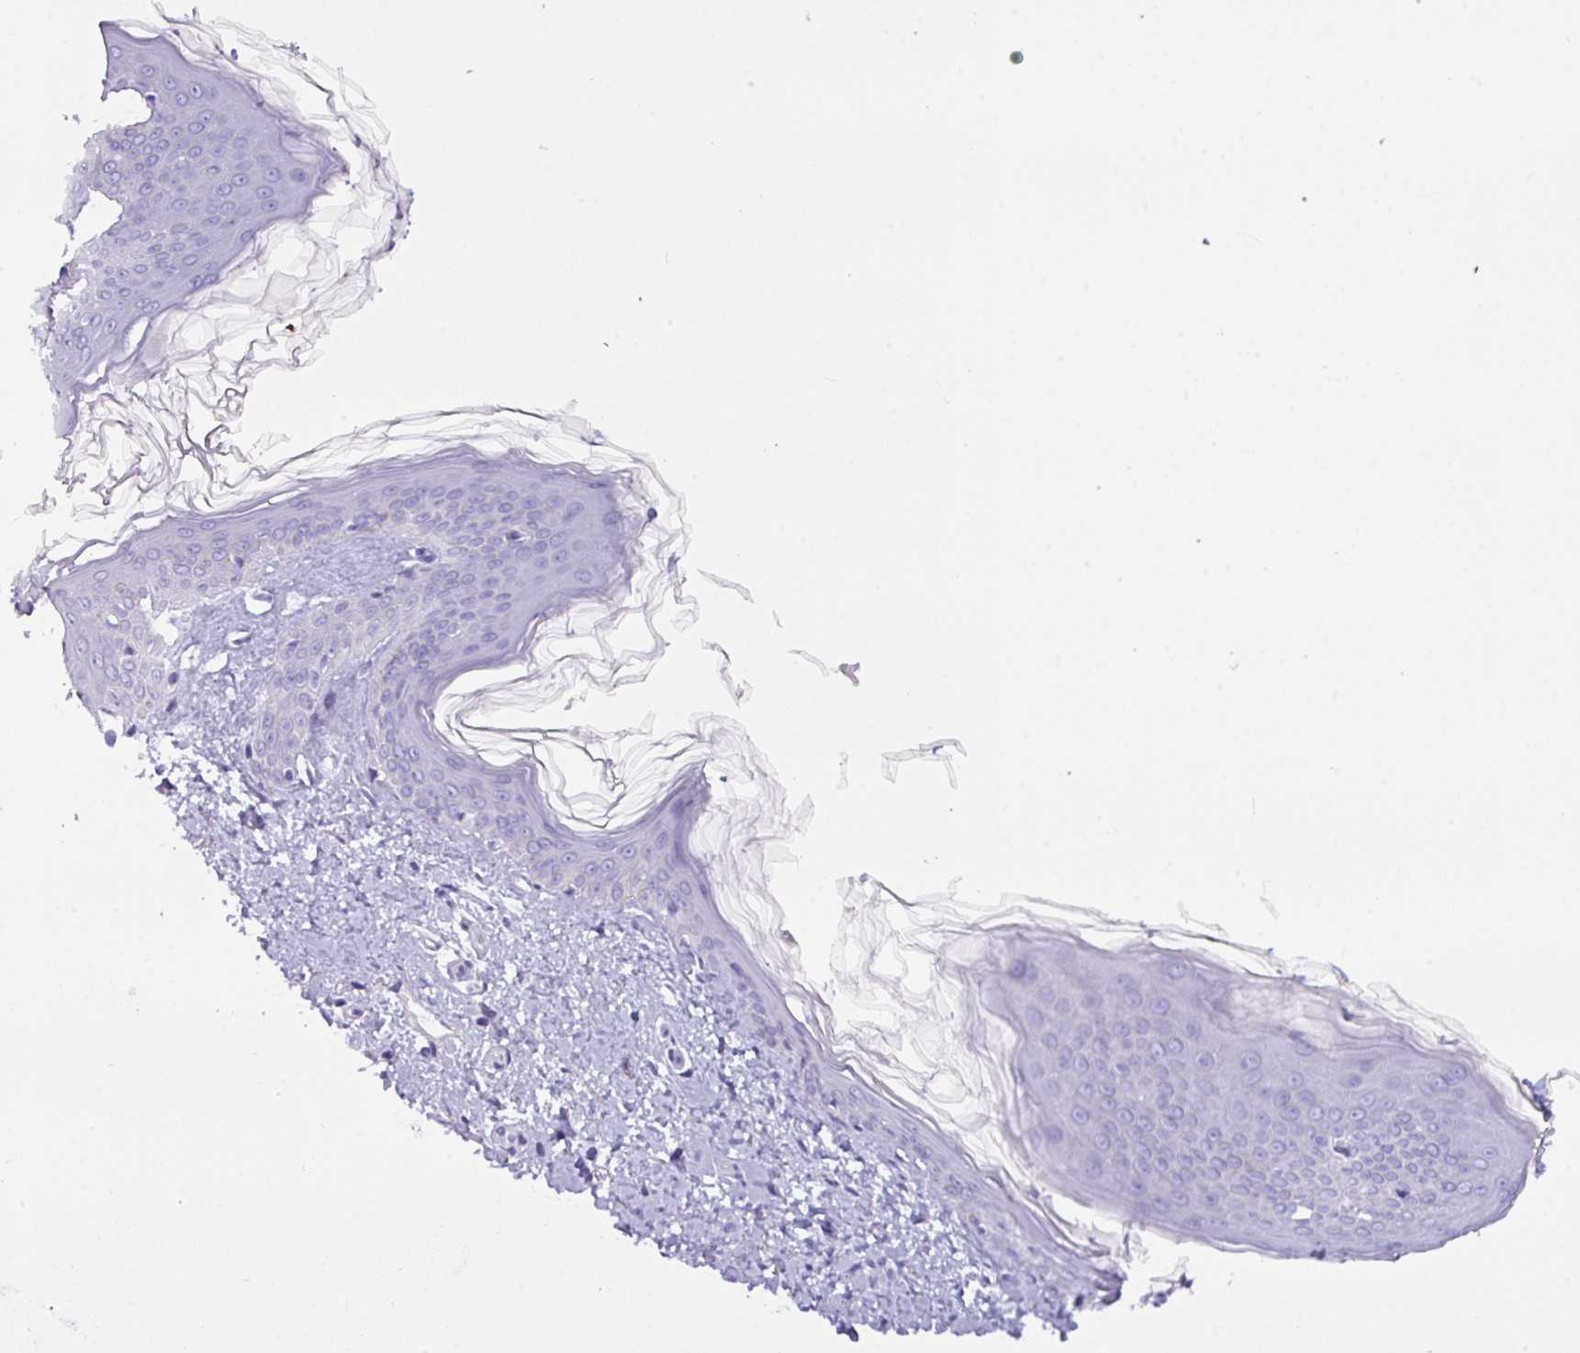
{"staining": {"intensity": "negative", "quantity": "none", "location": "none"}, "tissue": "skin", "cell_type": "Fibroblasts", "image_type": "normal", "snomed": [{"axis": "morphology", "description": "Normal tissue, NOS"}, {"axis": "topography", "description": "Skin"}], "caption": "The micrograph demonstrates no staining of fibroblasts in benign skin.", "gene": "ZNF524", "patient": {"sex": "female", "age": 41}}